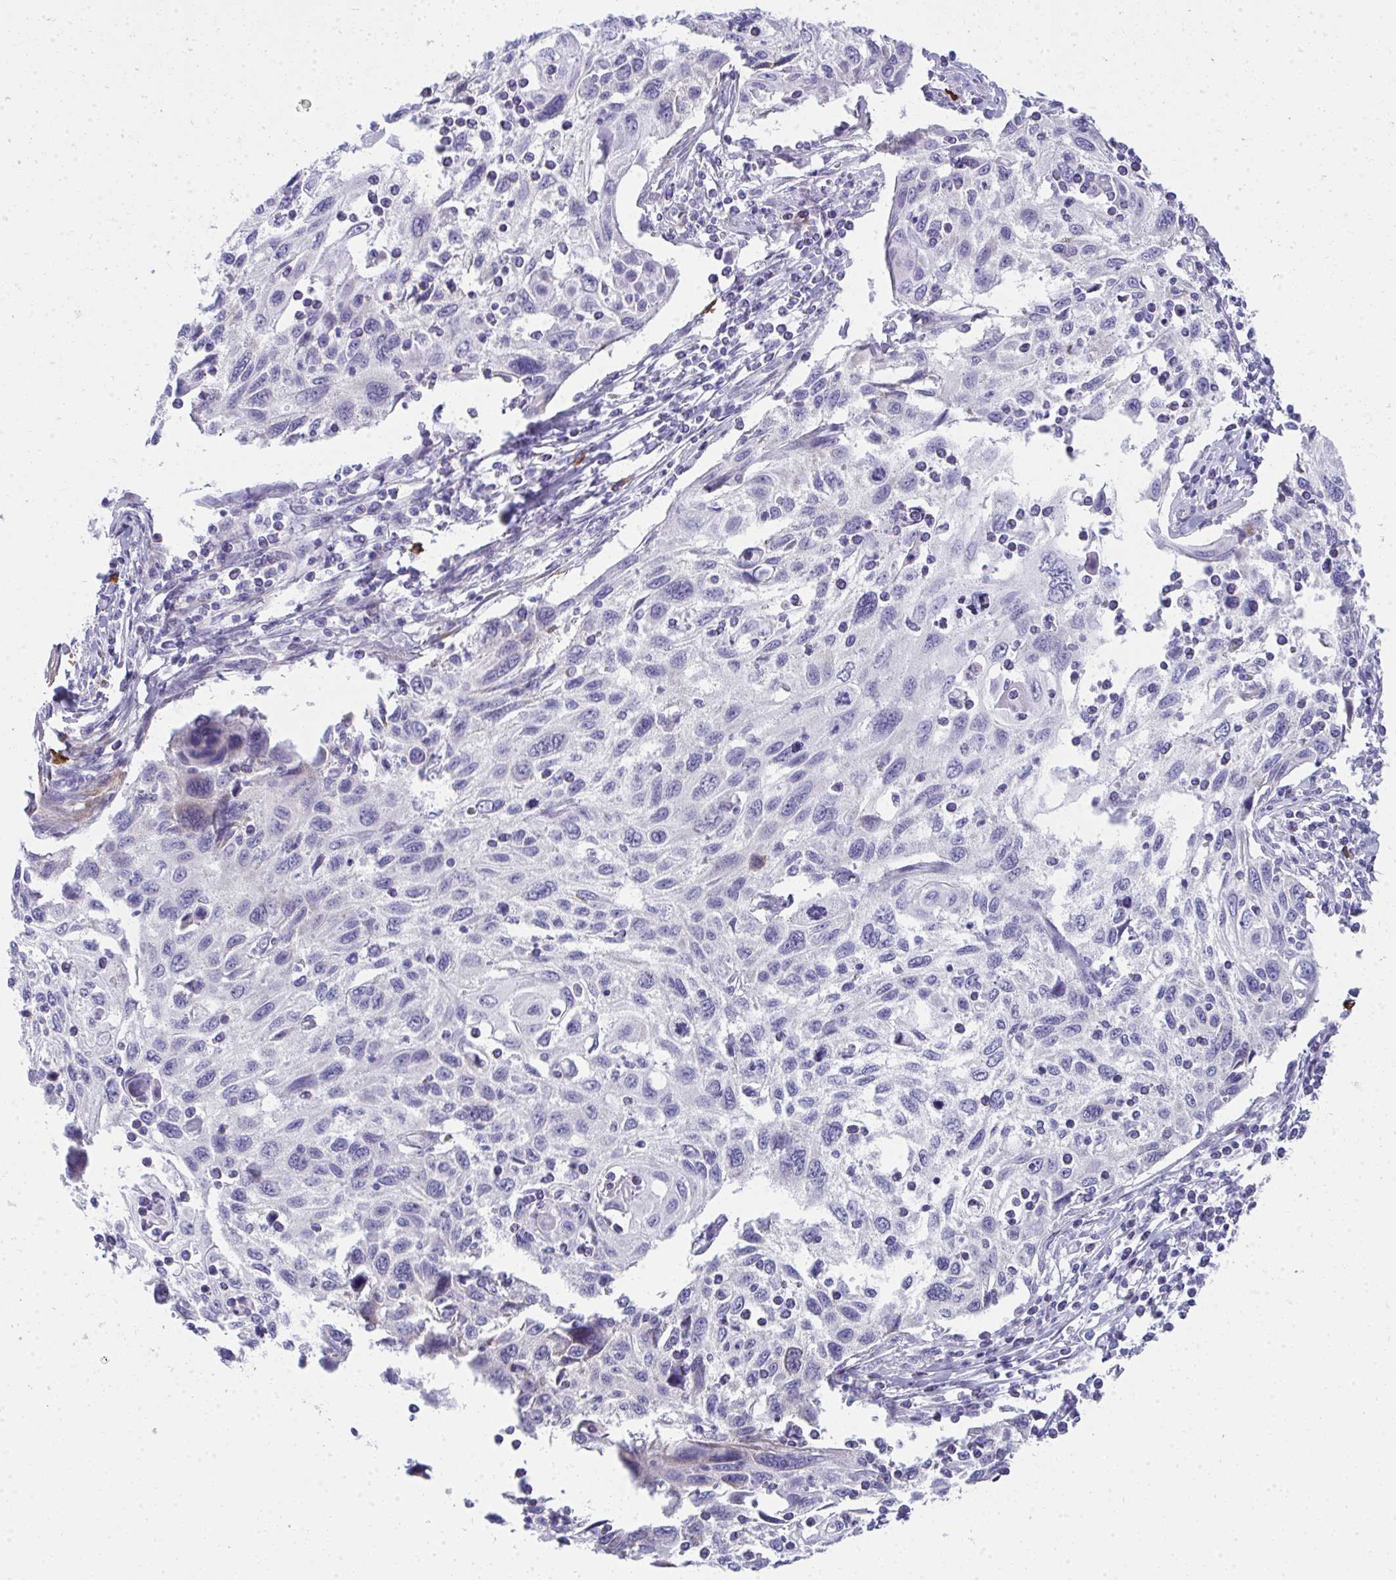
{"staining": {"intensity": "negative", "quantity": "none", "location": "none"}, "tissue": "cervical cancer", "cell_type": "Tumor cells", "image_type": "cancer", "snomed": [{"axis": "morphology", "description": "Squamous cell carcinoma, NOS"}, {"axis": "topography", "description": "Cervix"}], "caption": "There is no significant positivity in tumor cells of squamous cell carcinoma (cervical).", "gene": "PUS7L", "patient": {"sex": "female", "age": 70}}